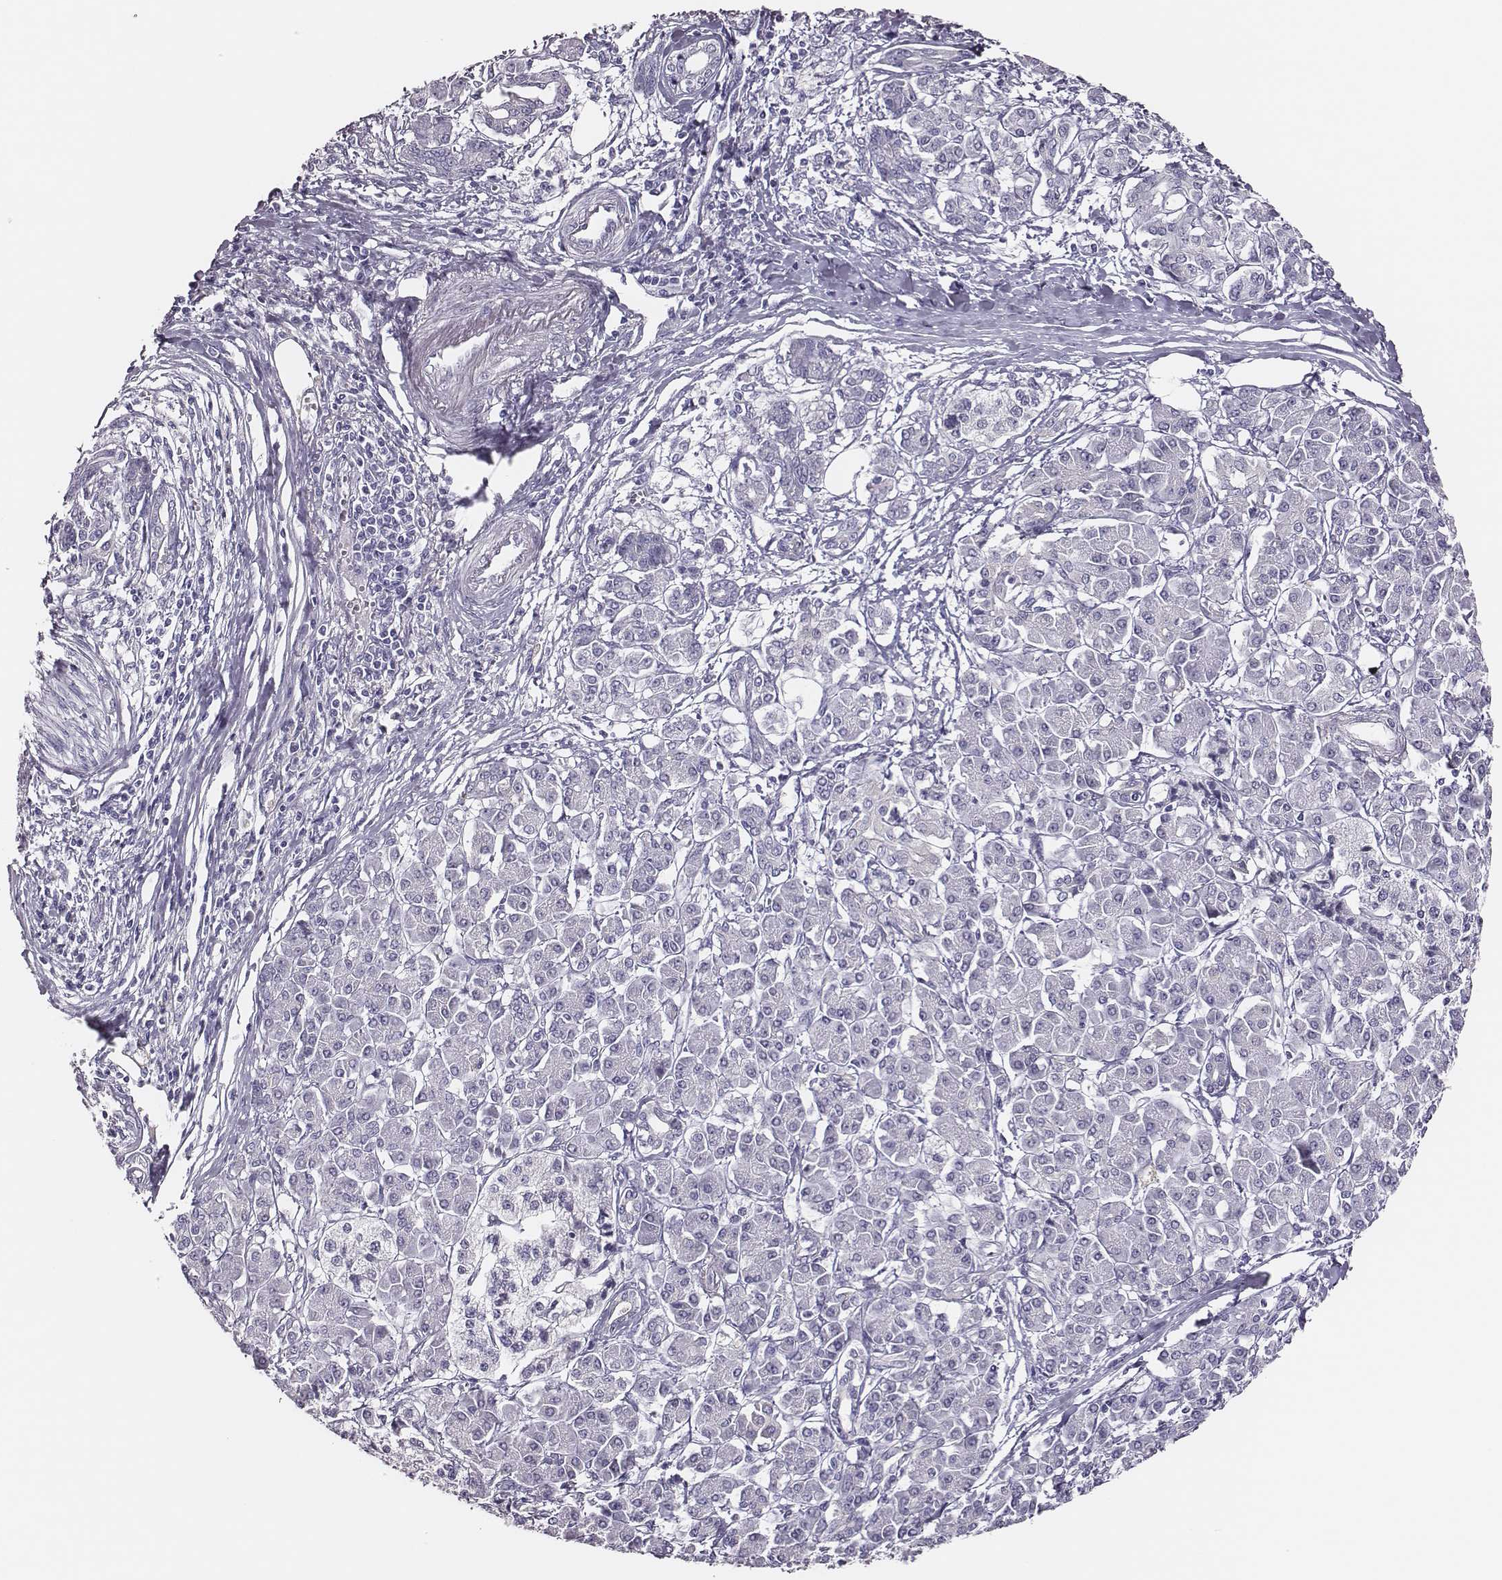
{"staining": {"intensity": "negative", "quantity": "none", "location": "none"}, "tissue": "pancreatic cancer", "cell_type": "Tumor cells", "image_type": "cancer", "snomed": [{"axis": "morphology", "description": "Adenocarcinoma, NOS"}, {"axis": "topography", "description": "Pancreas"}], "caption": "Immunohistochemical staining of pancreatic cancer (adenocarcinoma) displays no significant staining in tumor cells.", "gene": "SCML2", "patient": {"sex": "female", "age": 68}}